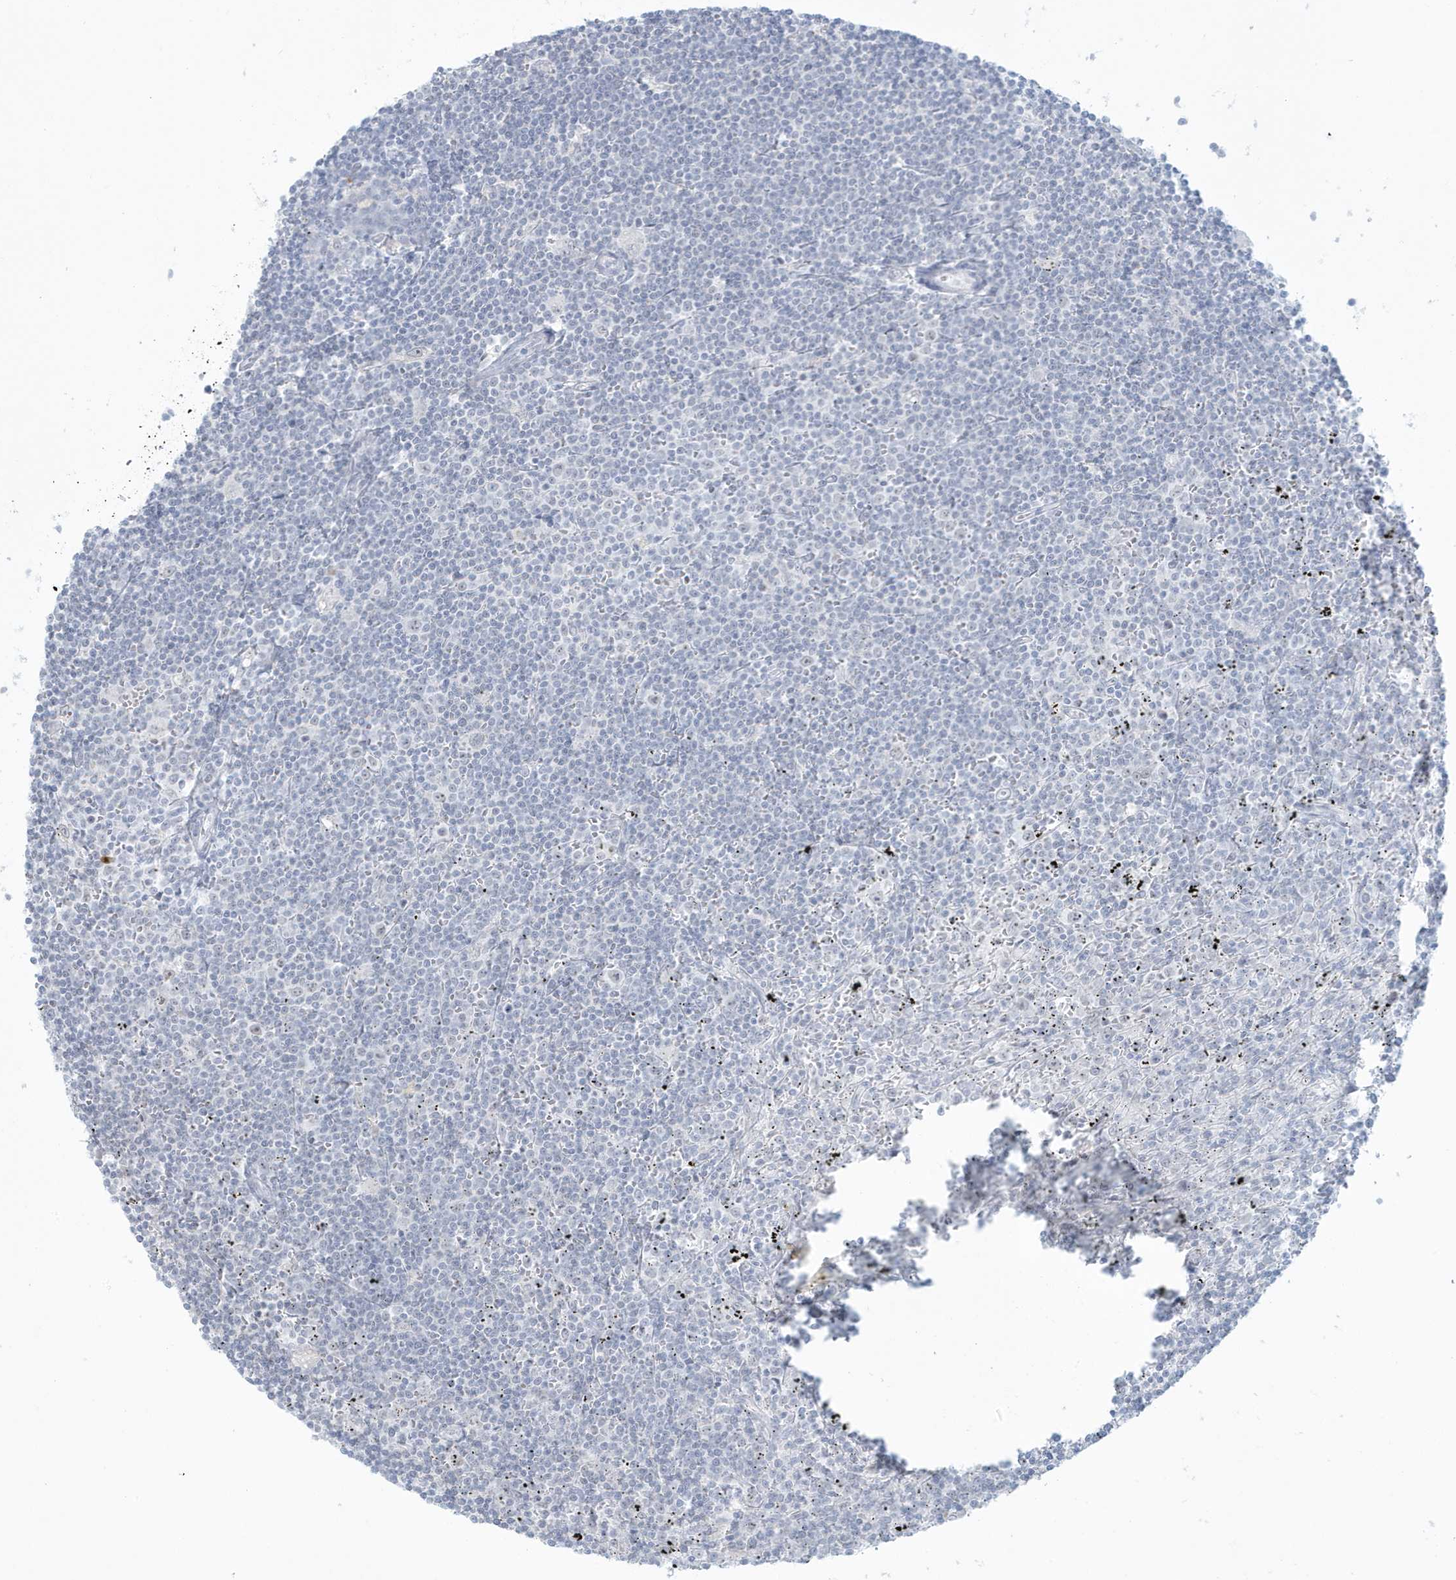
{"staining": {"intensity": "negative", "quantity": "none", "location": "none"}, "tissue": "lymphoma", "cell_type": "Tumor cells", "image_type": "cancer", "snomed": [{"axis": "morphology", "description": "Malignant lymphoma, non-Hodgkin's type, Low grade"}, {"axis": "topography", "description": "Spleen"}], "caption": "Immunohistochemistry histopathology image of neoplastic tissue: lymphoma stained with DAB (3,3'-diaminobenzidine) demonstrates no significant protein positivity in tumor cells.", "gene": "HERC6", "patient": {"sex": "male", "age": 76}}